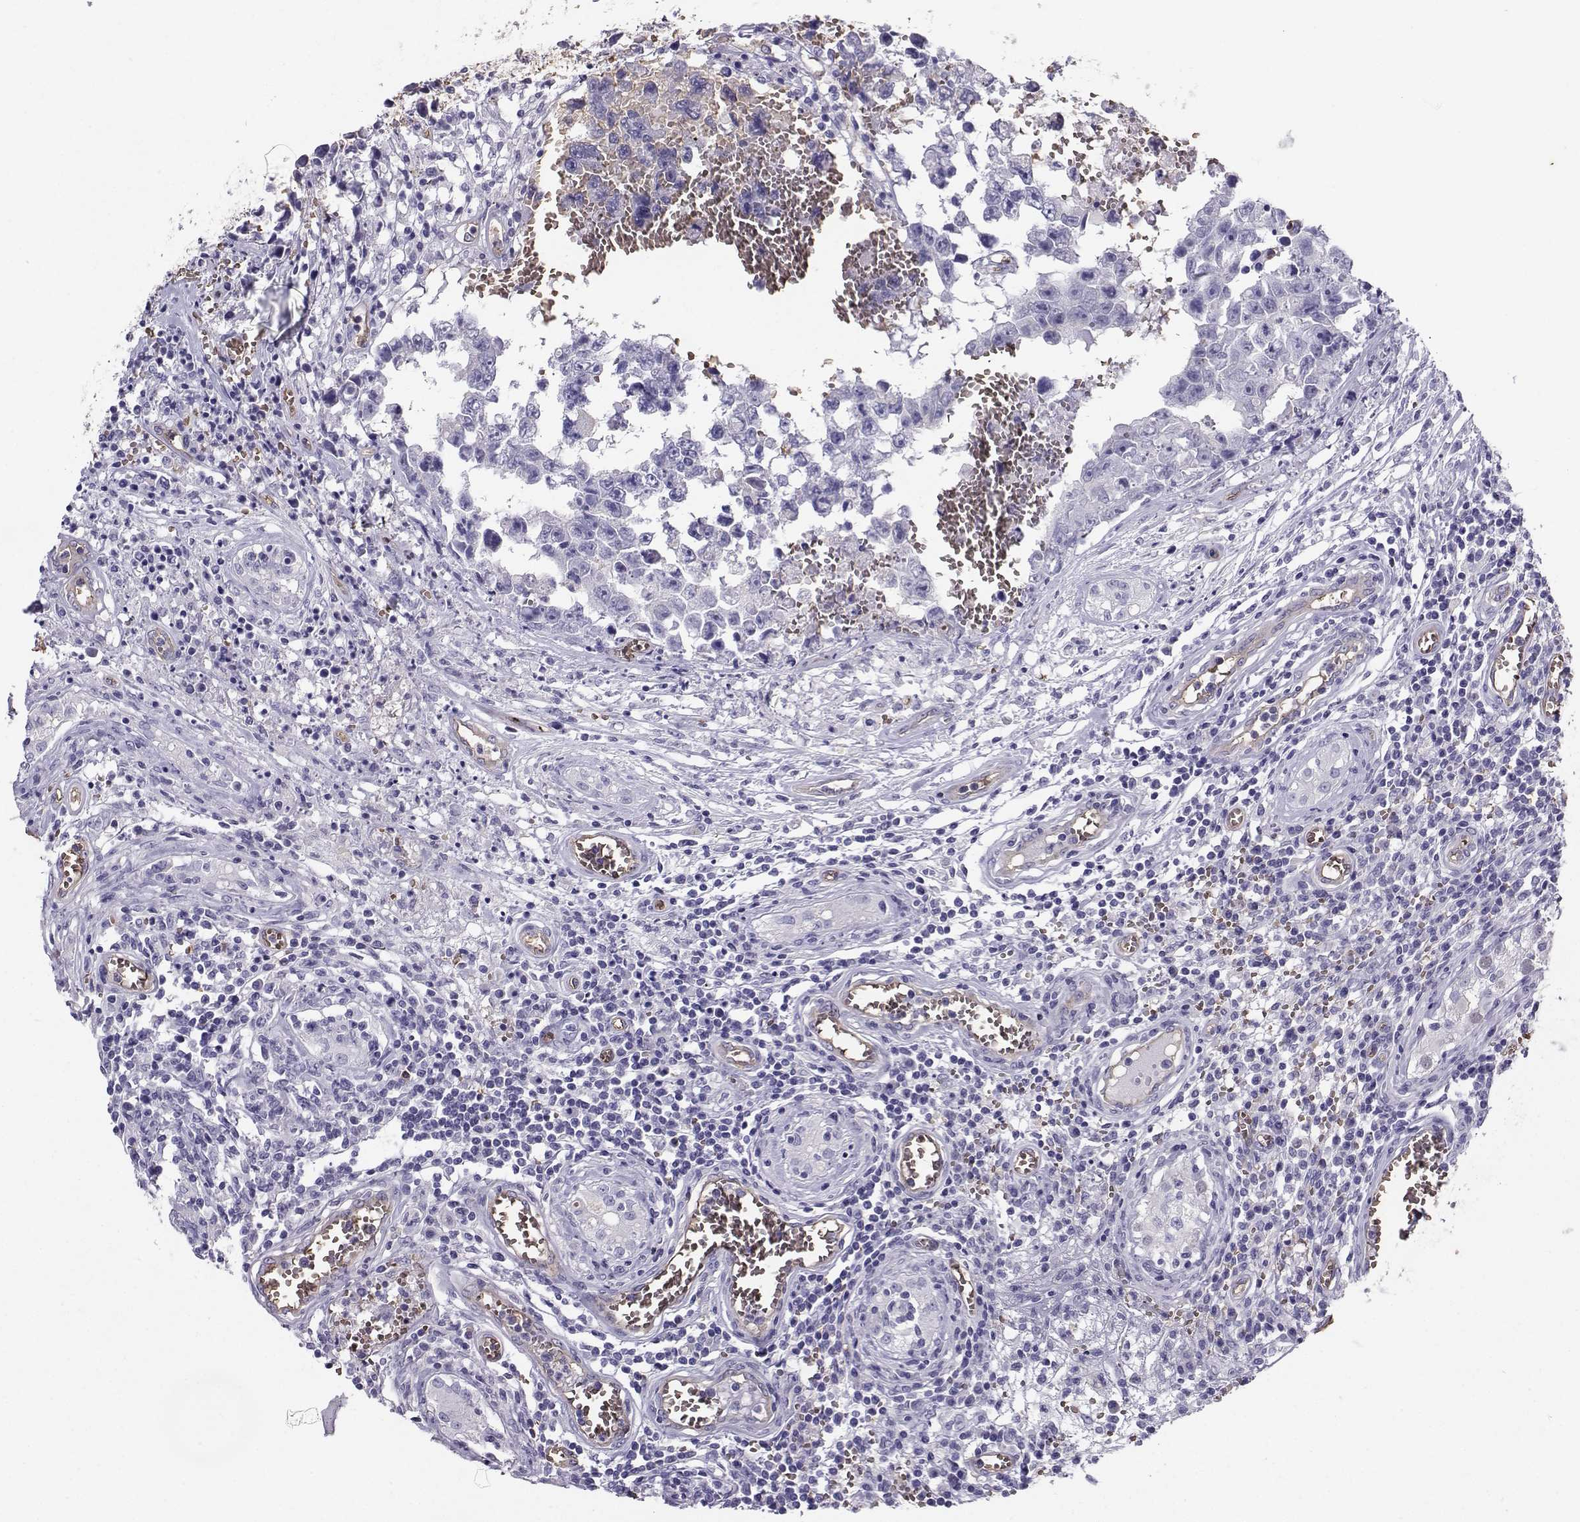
{"staining": {"intensity": "negative", "quantity": "none", "location": "none"}, "tissue": "testis cancer", "cell_type": "Tumor cells", "image_type": "cancer", "snomed": [{"axis": "morphology", "description": "Carcinoma, Embryonal, NOS"}, {"axis": "topography", "description": "Testis"}], "caption": "Image shows no significant protein expression in tumor cells of testis cancer (embryonal carcinoma).", "gene": "CLUL1", "patient": {"sex": "male", "age": 36}}